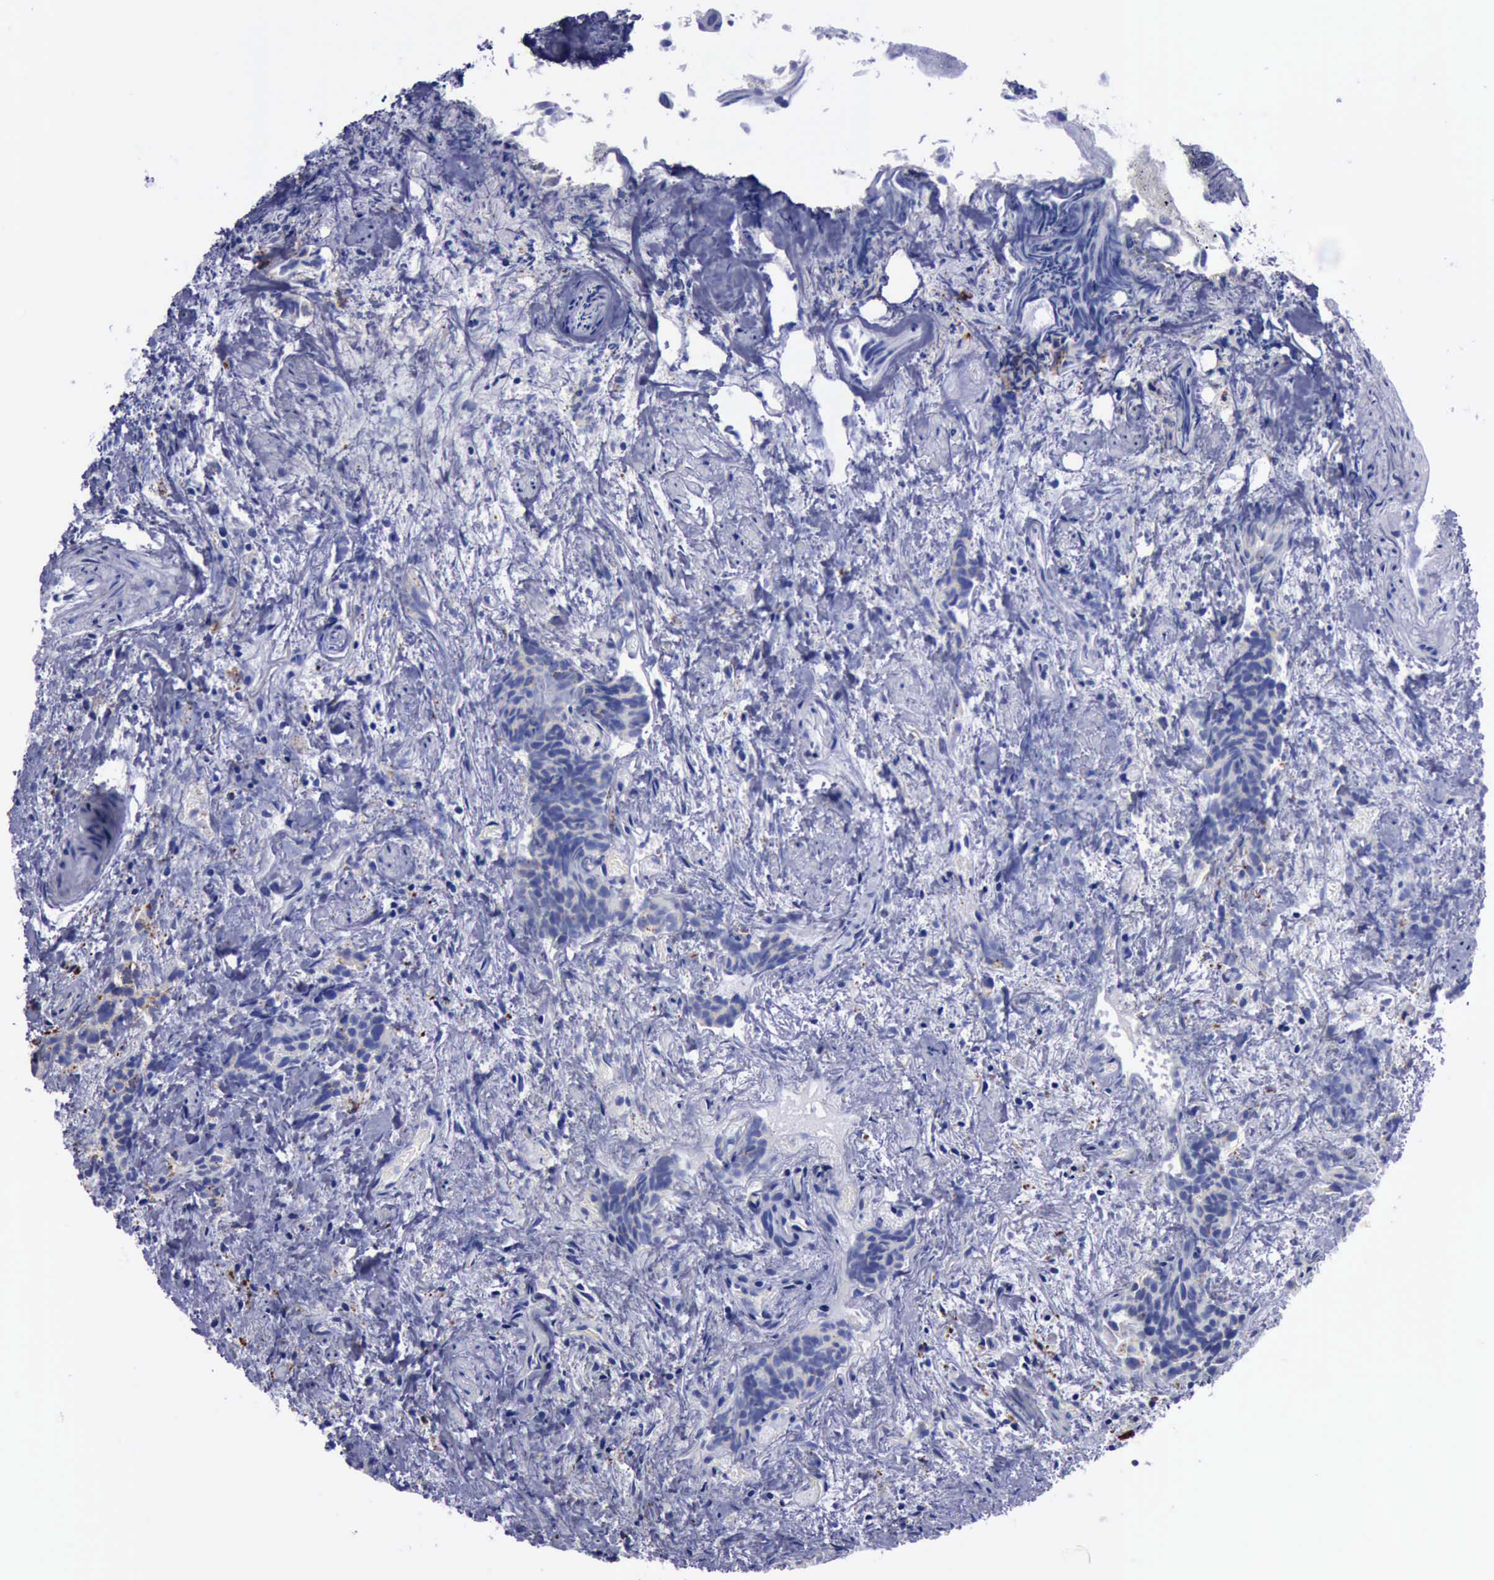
{"staining": {"intensity": "weak", "quantity": "25%-75%", "location": "cytoplasmic/membranous"}, "tissue": "urothelial cancer", "cell_type": "Tumor cells", "image_type": "cancer", "snomed": [{"axis": "morphology", "description": "Urothelial carcinoma, High grade"}, {"axis": "topography", "description": "Urinary bladder"}], "caption": "High-grade urothelial carcinoma tissue exhibits weak cytoplasmic/membranous expression in approximately 25%-75% of tumor cells, visualized by immunohistochemistry.", "gene": "CTSD", "patient": {"sex": "female", "age": 78}}